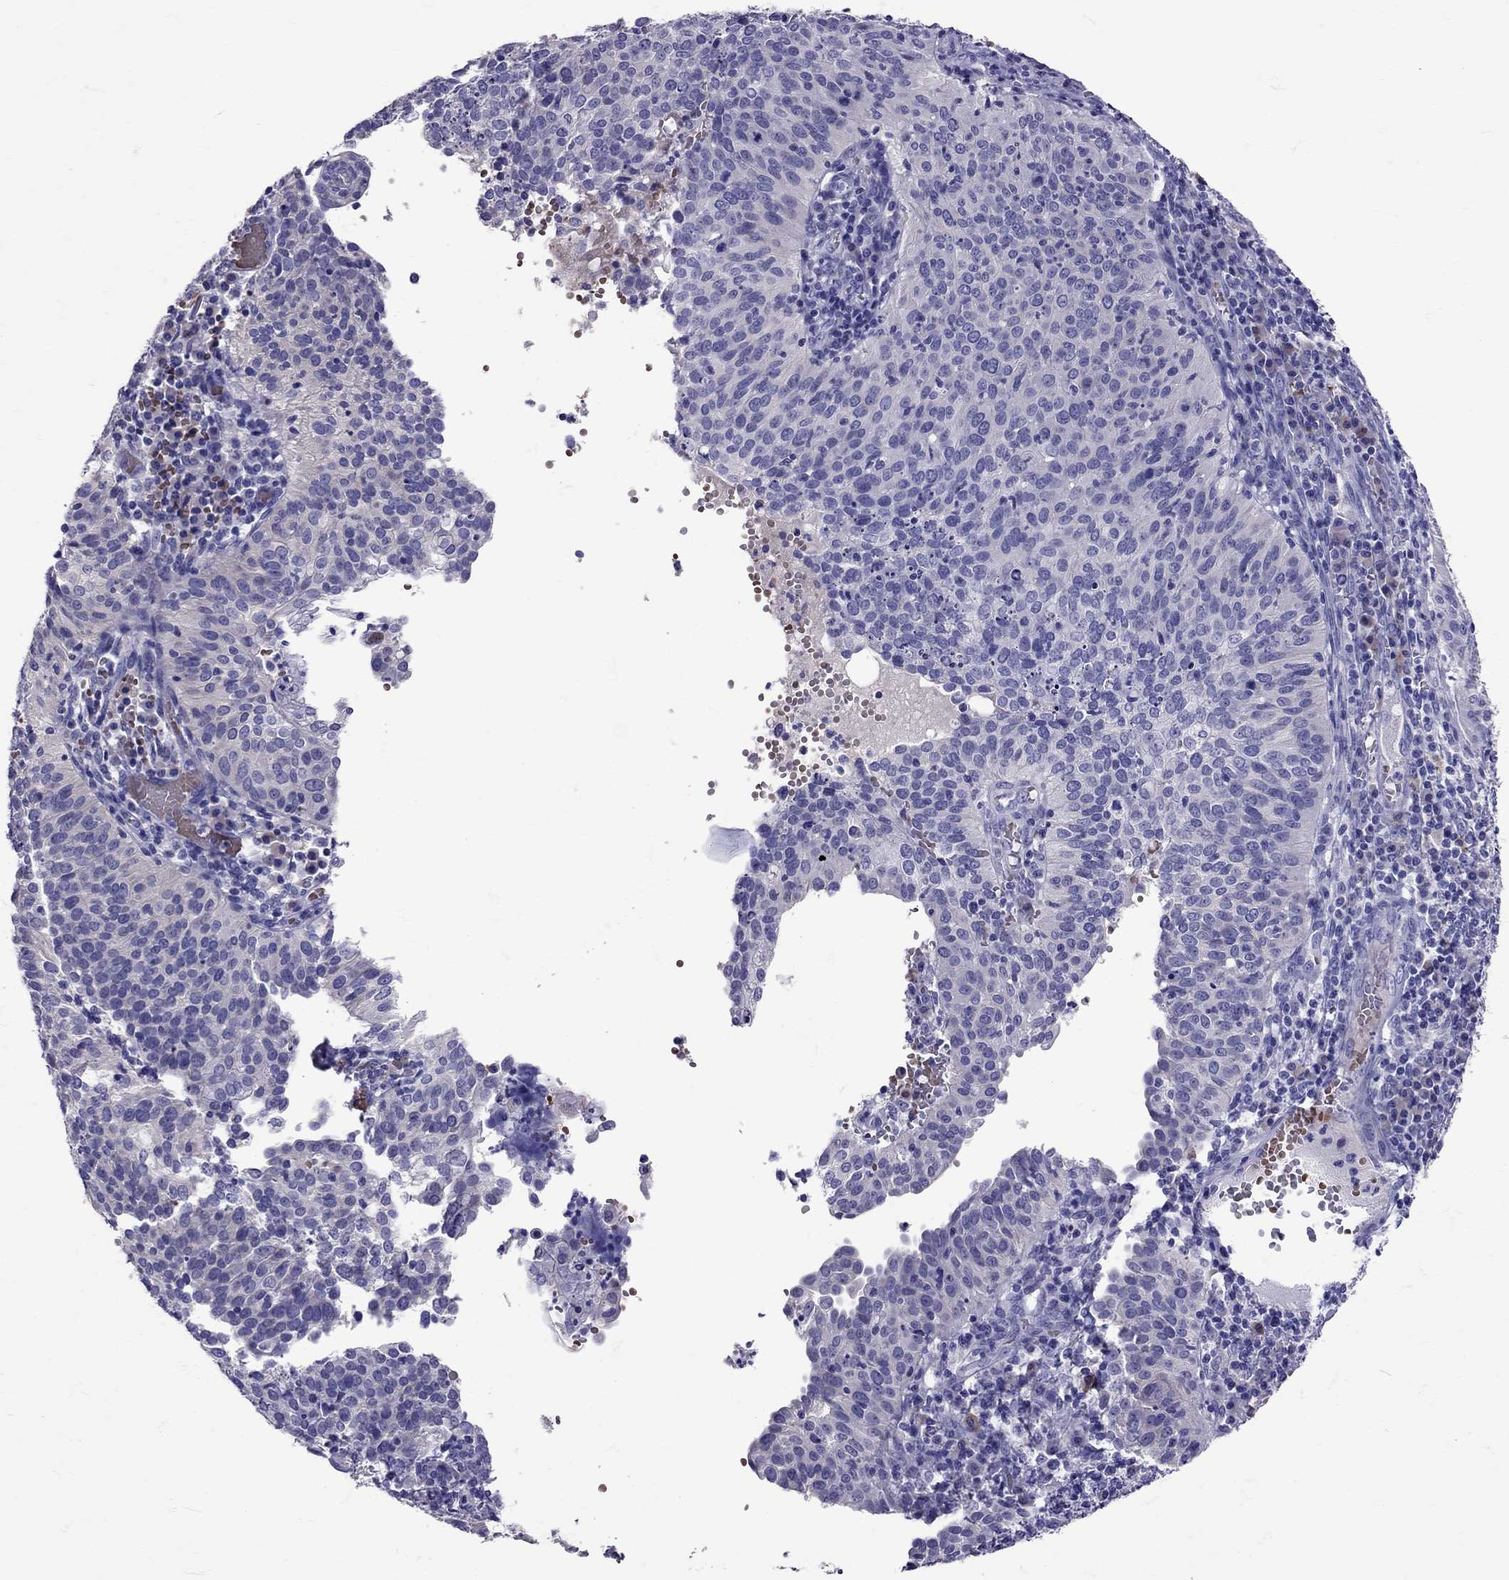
{"staining": {"intensity": "negative", "quantity": "none", "location": "none"}, "tissue": "cervical cancer", "cell_type": "Tumor cells", "image_type": "cancer", "snomed": [{"axis": "morphology", "description": "Squamous cell carcinoma, NOS"}, {"axis": "topography", "description": "Cervix"}], "caption": "This photomicrograph is of squamous cell carcinoma (cervical) stained with IHC to label a protein in brown with the nuclei are counter-stained blue. There is no expression in tumor cells.", "gene": "TBR1", "patient": {"sex": "female", "age": 39}}